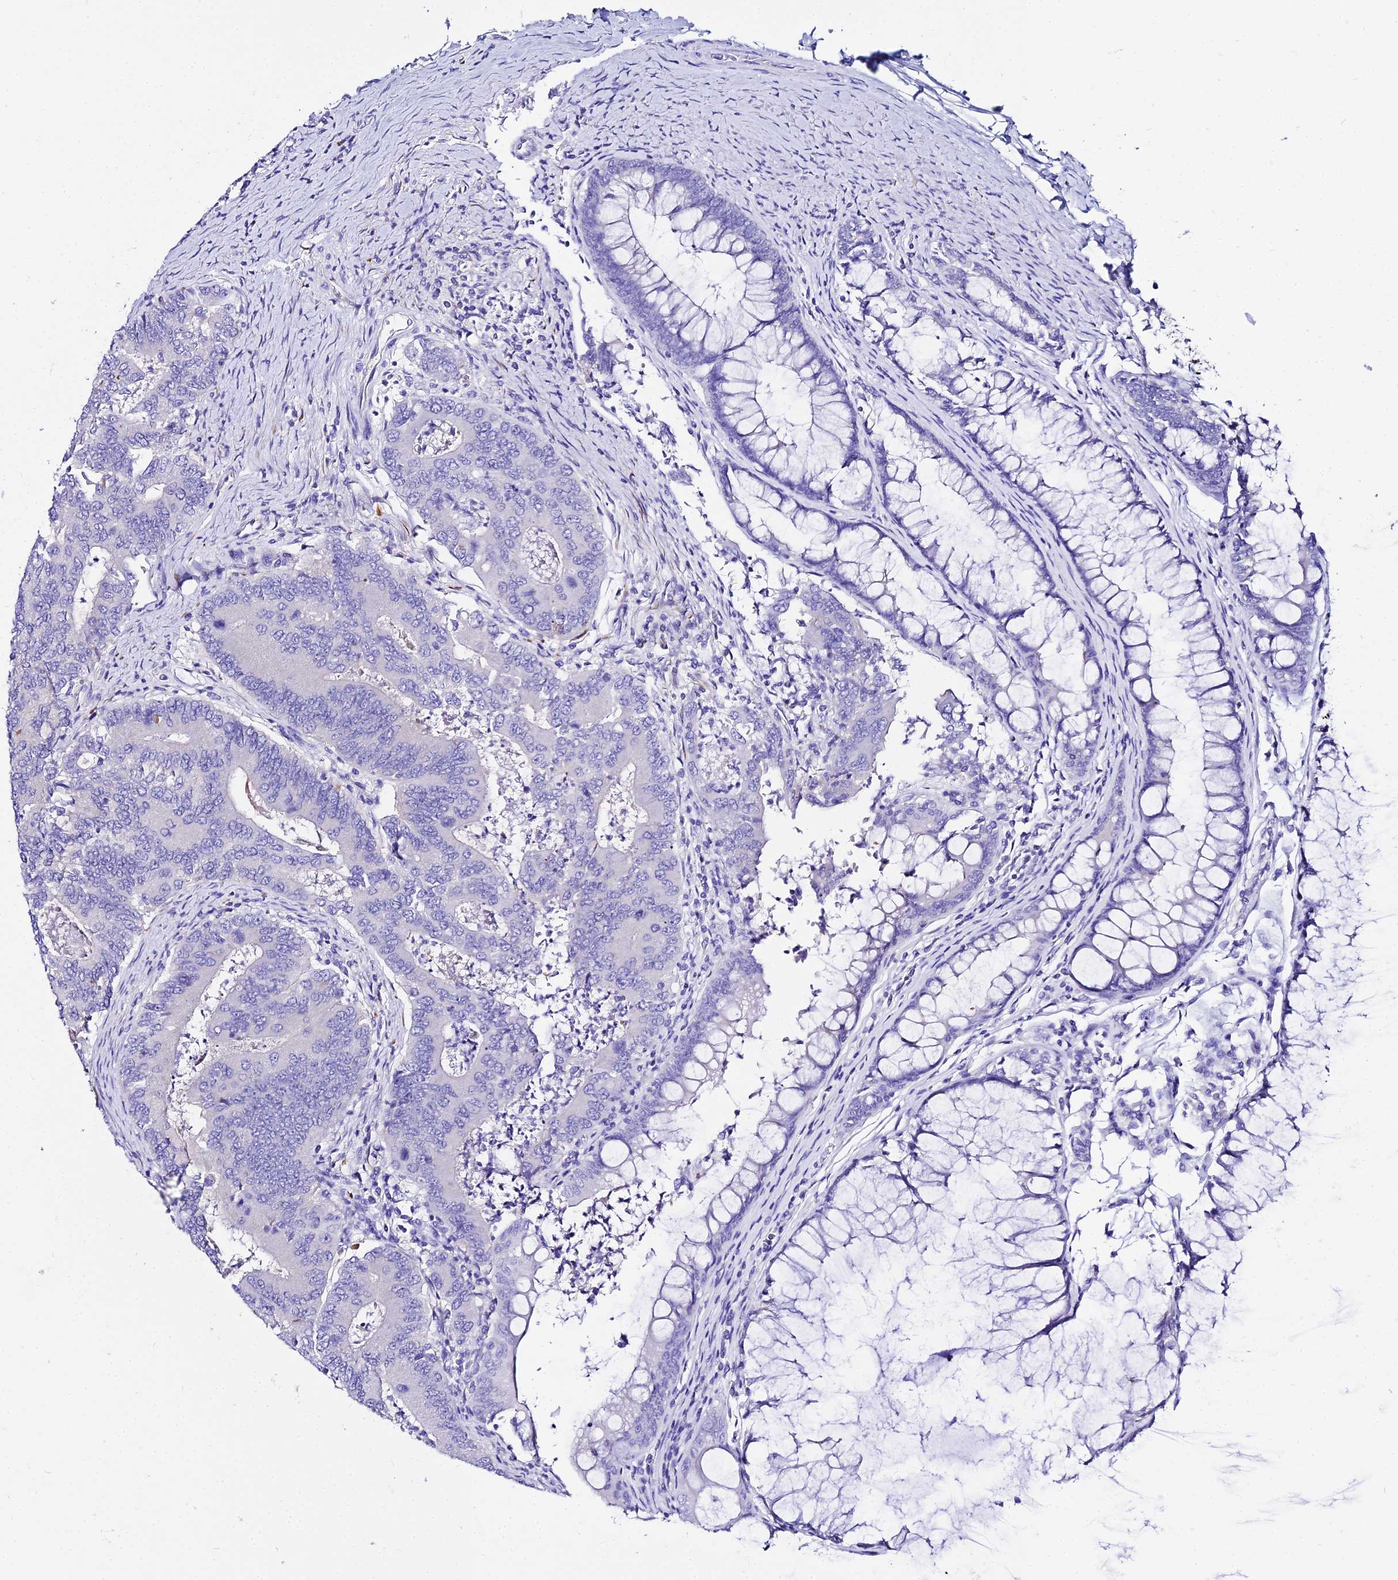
{"staining": {"intensity": "negative", "quantity": "none", "location": "none"}, "tissue": "colorectal cancer", "cell_type": "Tumor cells", "image_type": "cancer", "snomed": [{"axis": "morphology", "description": "Adenocarcinoma, NOS"}, {"axis": "topography", "description": "Colon"}], "caption": "Adenocarcinoma (colorectal) was stained to show a protein in brown. There is no significant expression in tumor cells. The staining is performed using DAB brown chromogen with nuclei counter-stained in using hematoxylin.", "gene": "TUBA3D", "patient": {"sex": "female", "age": 67}}